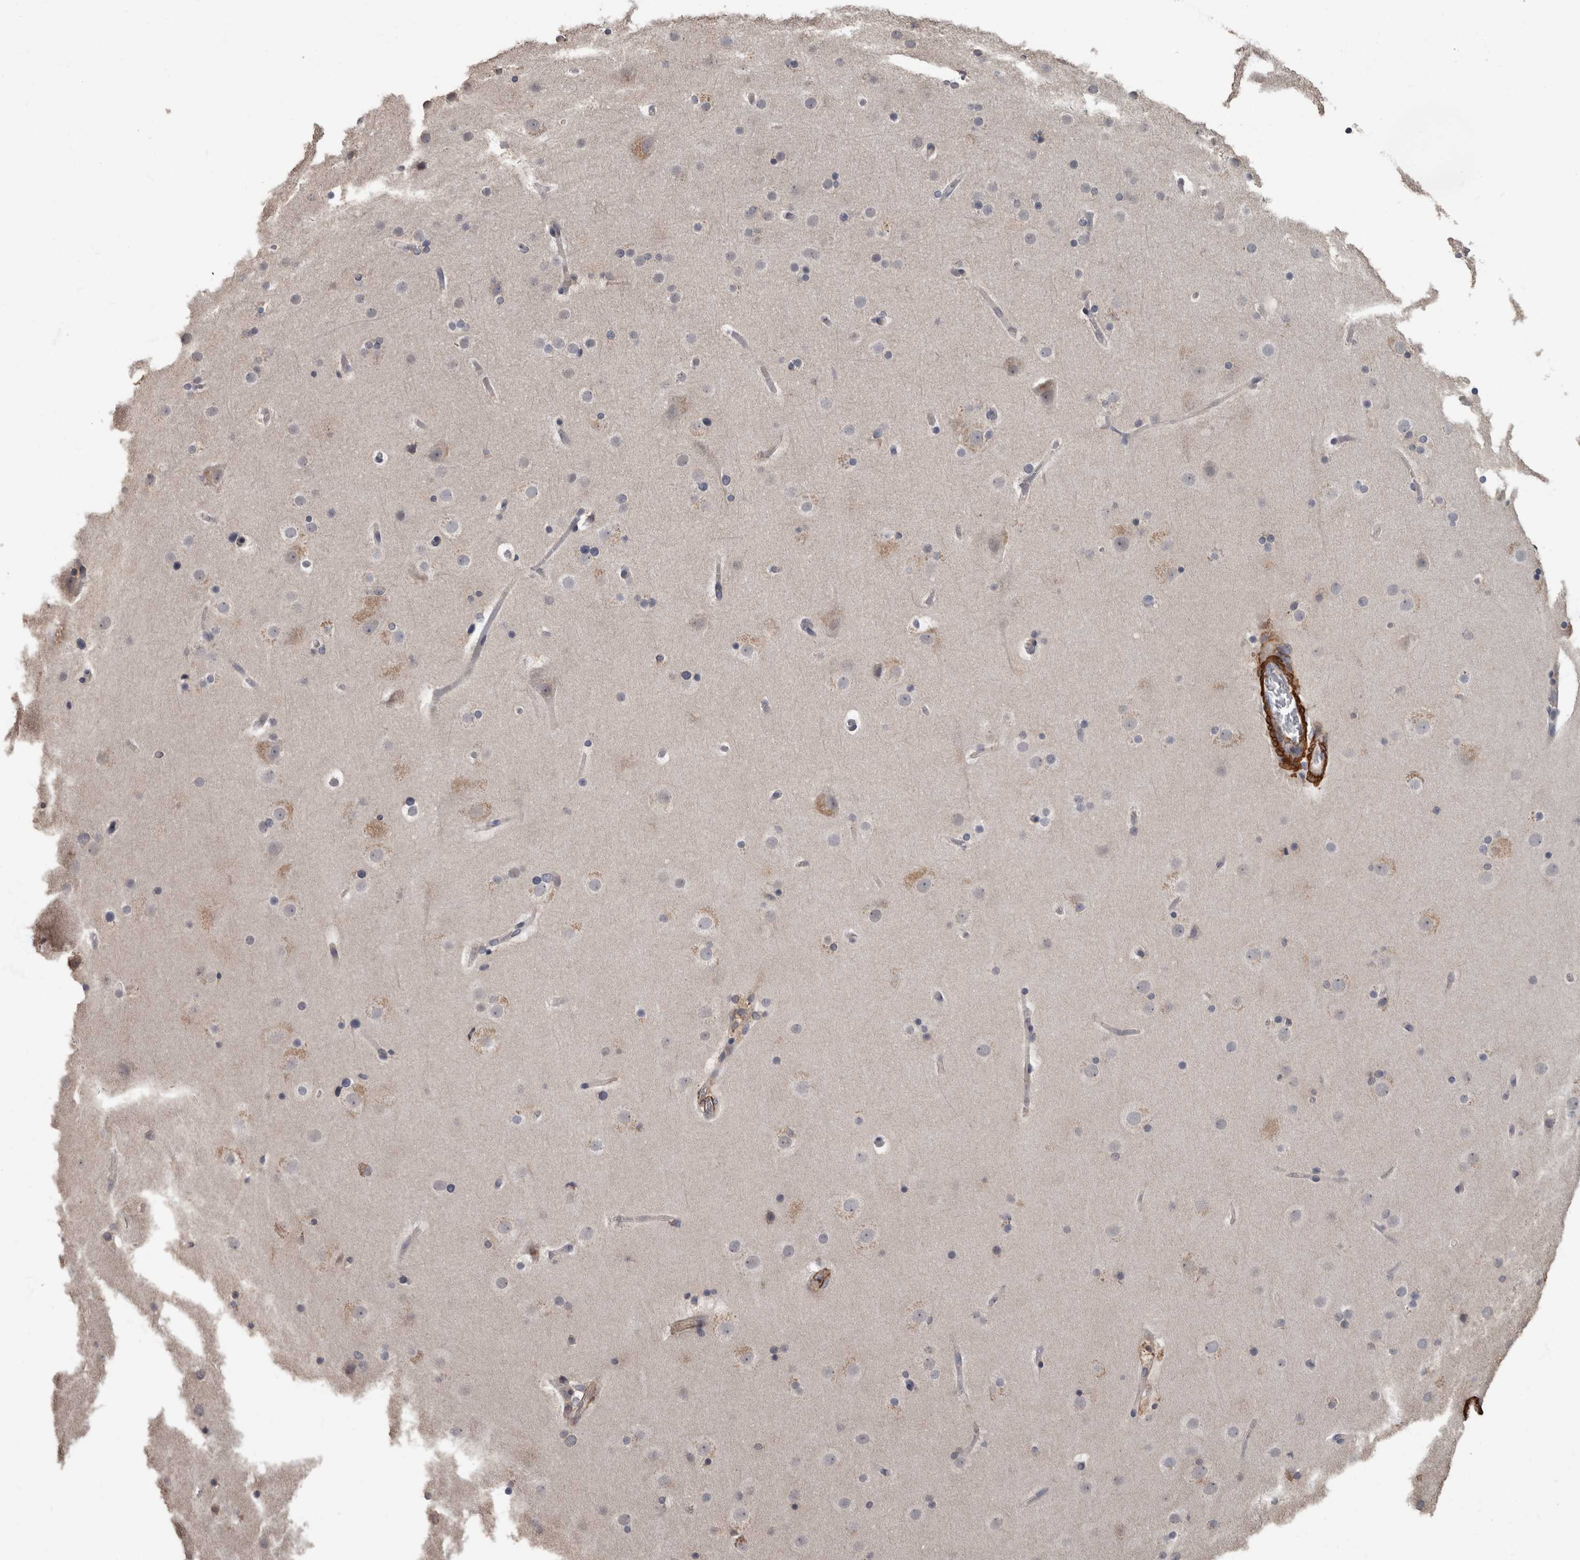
{"staining": {"intensity": "negative", "quantity": "none", "location": "none"}, "tissue": "cerebral cortex", "cell_type": "Endothelial cells", "image_type": "normal", "snomed": [{"axis": "morphology", "description": "Normal tissue, NOS"}, {"axis": "topography", "description": "Cerebral cortex"}], "caption": "Immunohistochemistry (IHC) image of benign cerebral cortex stained for a protein (brown), which reveals no positivity in endothelial cells.", "gene": "MASTL", "patient": {"sex": "male", "age": 57}}